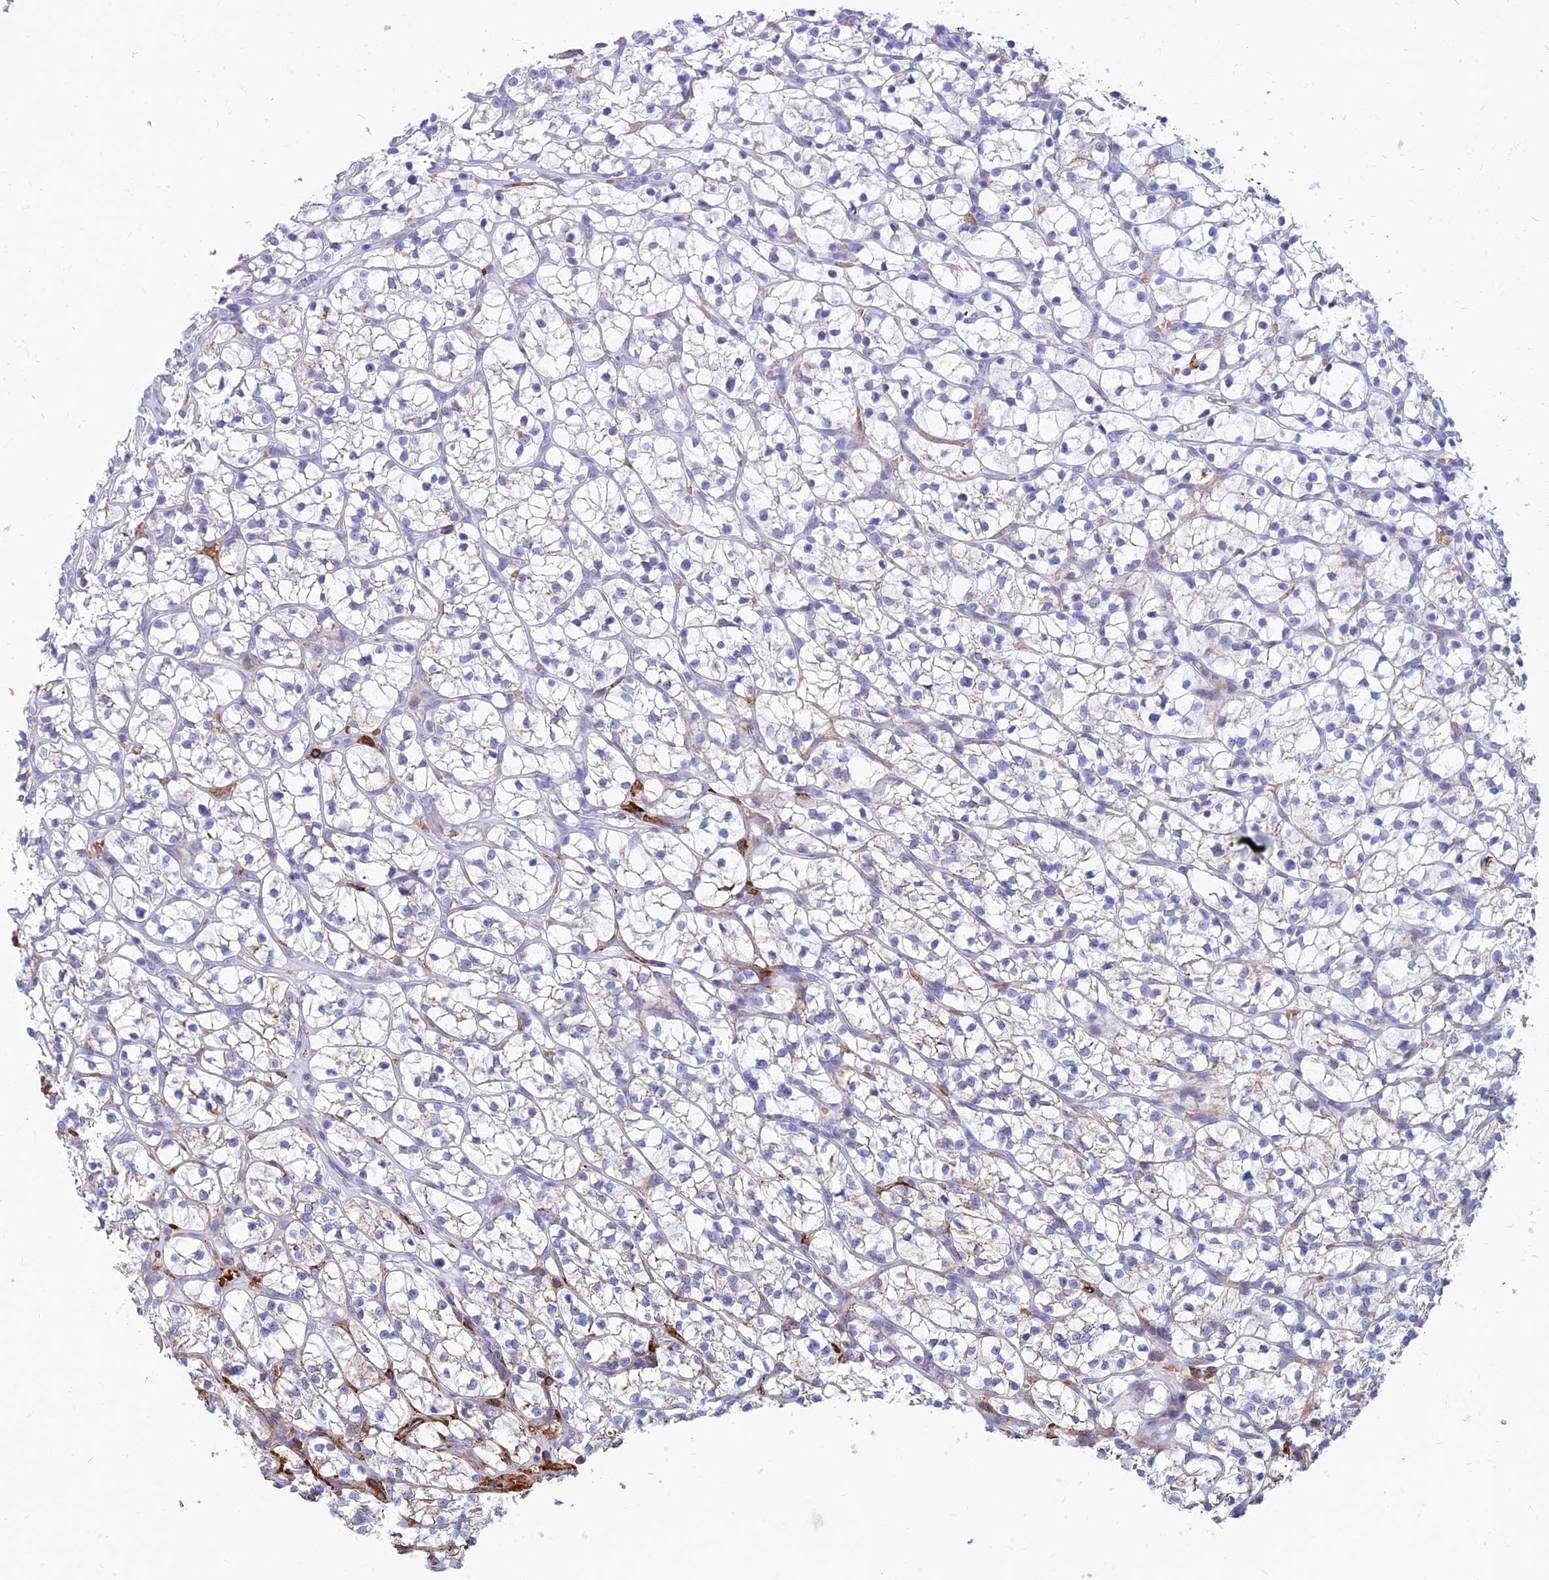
{"staining": {"intensity": "negative", "quantity": "none", "location": "none"}, "tissue": "renal cancer", "cell_type": "Tumor cells", "image_type": "cancer", "snomed": [{"axis": "morphology", "description": "Adenocarcinoma, NOS"}, {"axis": "topography", "description": "Kidney"}], "caption": "DAB immunohistochemical staining of adenocarcinoma (renal) demonstrates no significant expression in tumor cells. The staining was performed using DAB (3,3'-diaminobenzidine) to visualize the protein expression in brown, while the nuclei were stained in blue with hematoxylin (Magnification: 20x).", "gene": "HHAT", "patient": {"sex": "female", "age": 64}}